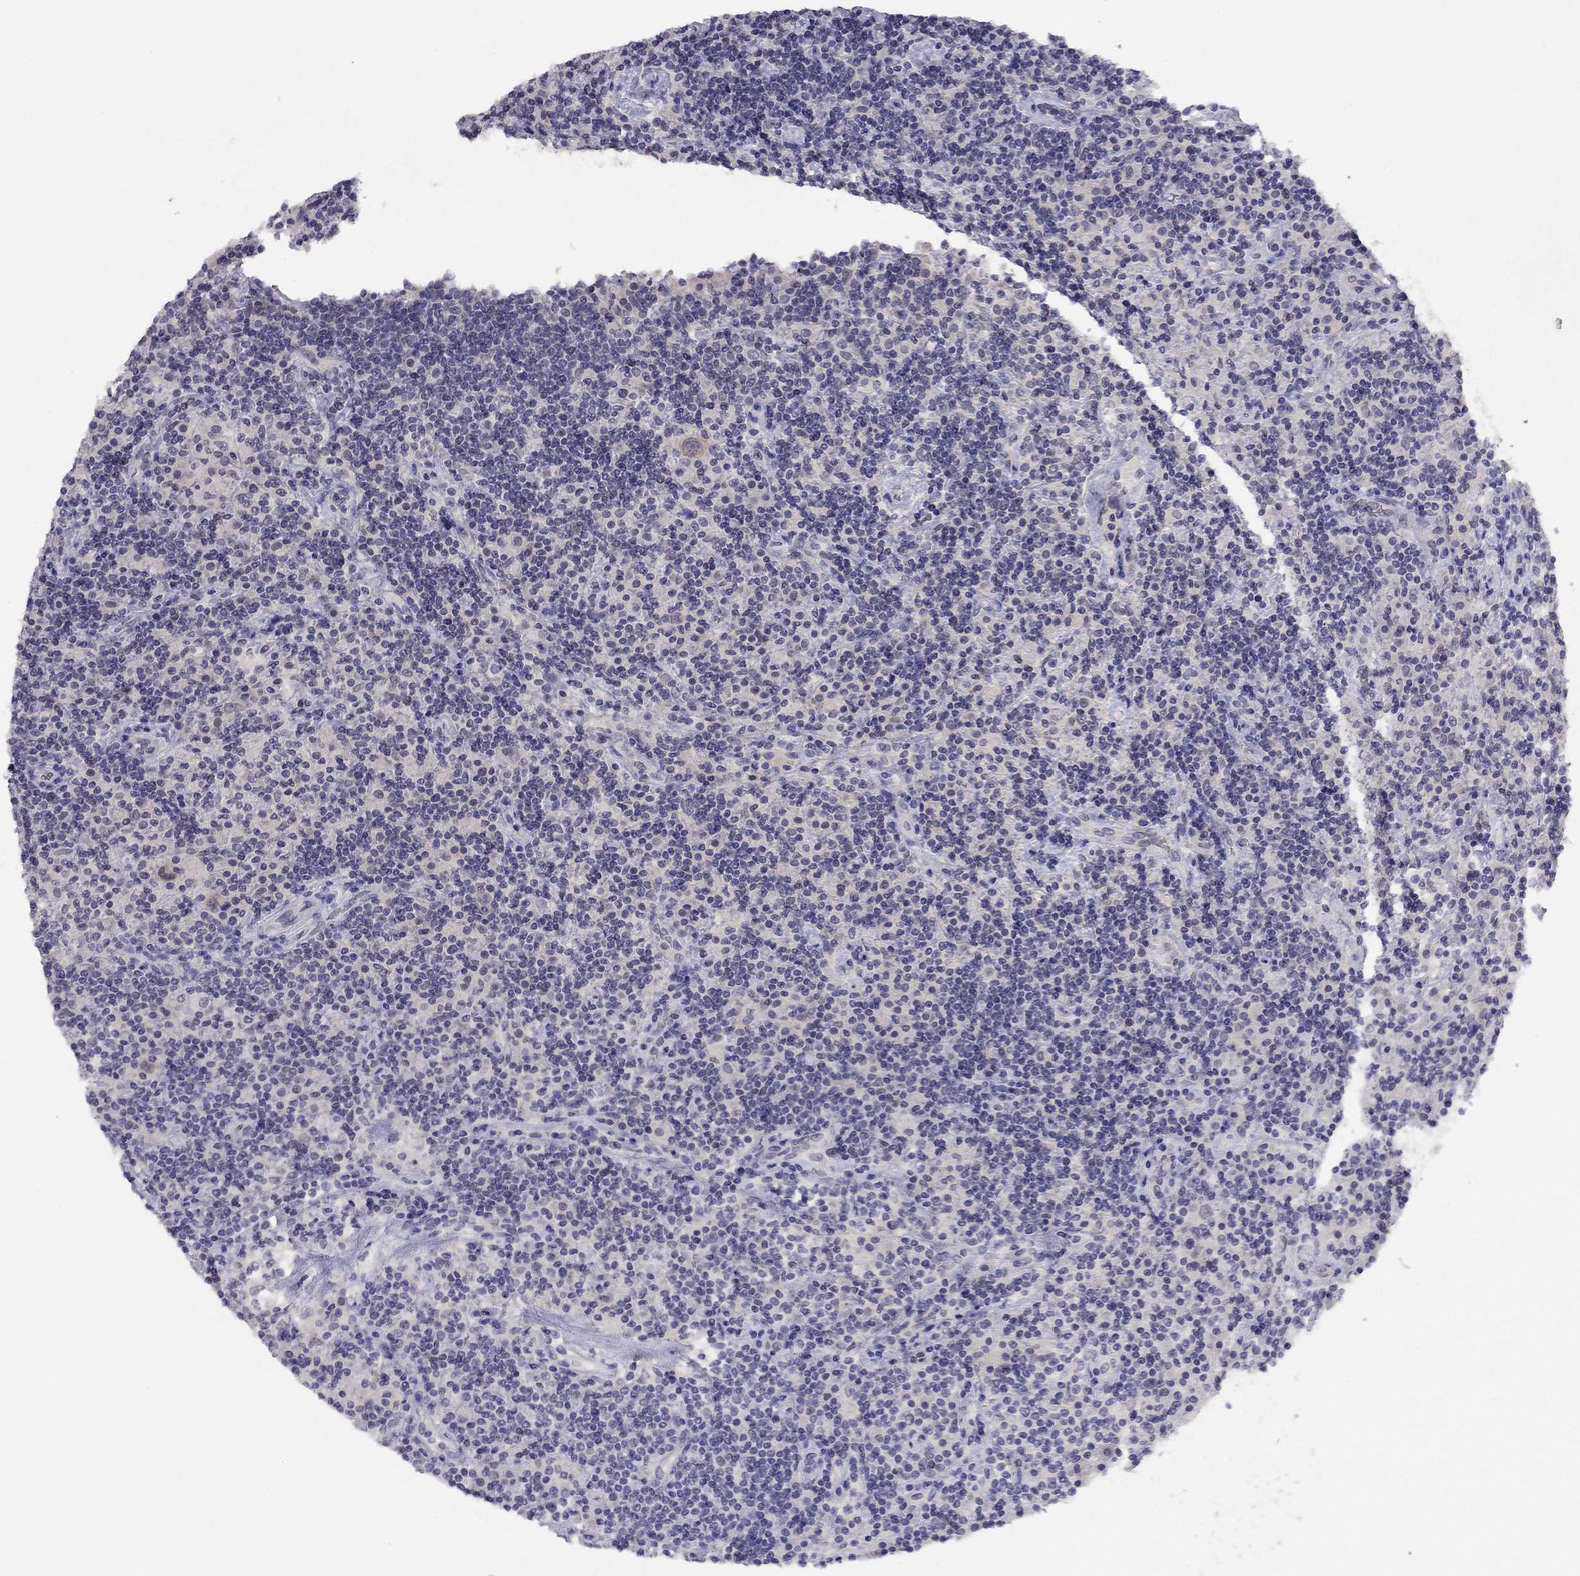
{"staining": {"intensity": "negative", "quantity": "none", "location": "none"}, "tissue": "lymphoma", "cell_type": "Tumor cells", "image_type": "cancer", "snomed": [{"axis": "morphology", "description": "Hodgkin's disease, NOS"}, {"axis": "topography", "description": "Lymph node"}], "caption": "Immunohistochemical staining of Hodgkin's disease demonstrates no significant staining in tumor cells.", "gene": "C16orf89", "patient": {"sex": "male", "age": 70}}